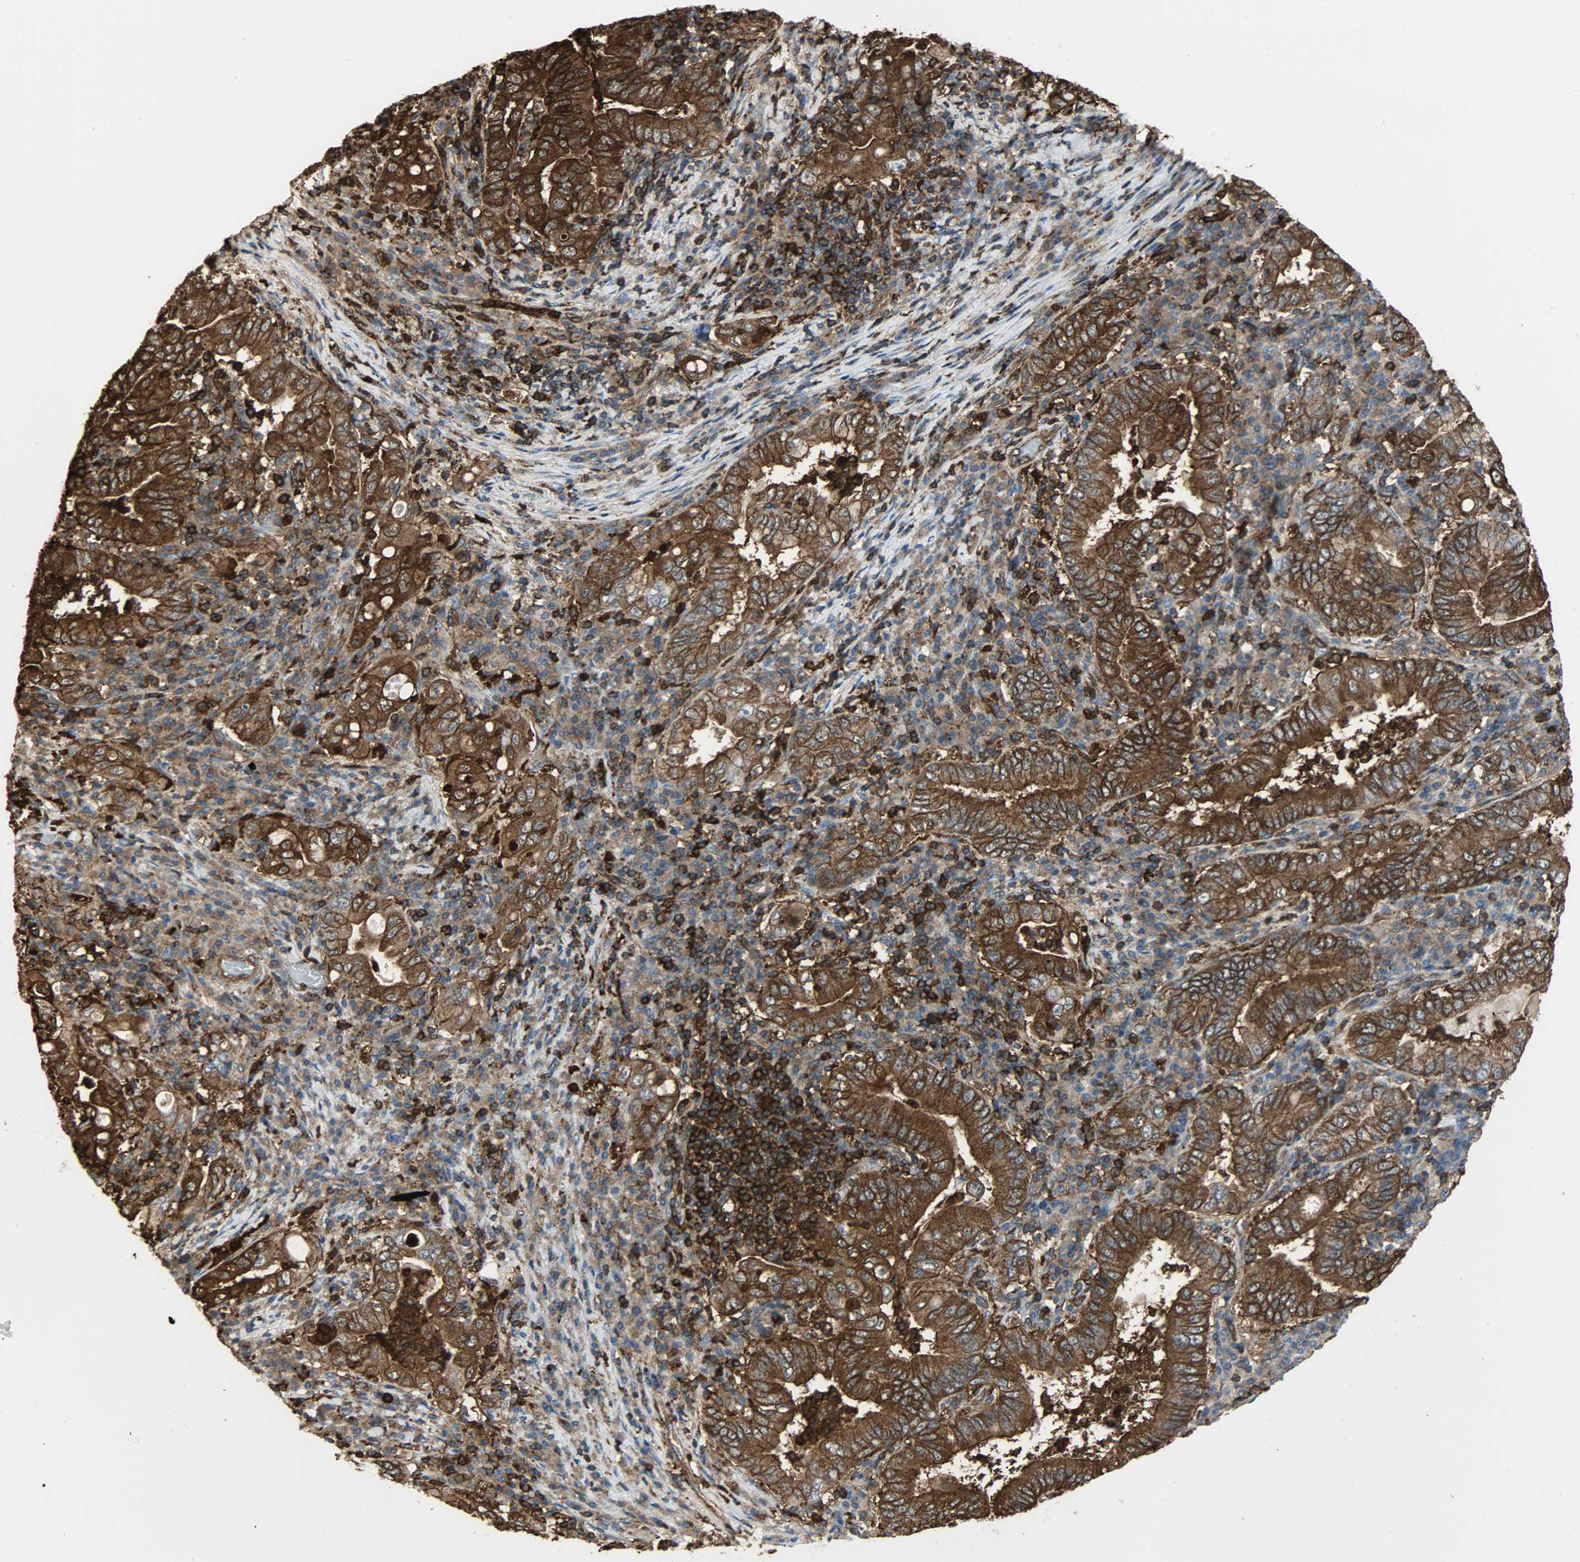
{"staining": {"intensity": "strong", "quantity": ">75%", "location": "cytoplasmic/membranous"}, "tissue": "stomach cancer", "cell_type": "Tumor cells", "image_type": "cancer", "snomed": [{"axis": "morphology", "description": "Normal tissue, NOS"}, {"axis": "morphology", "description": "Adenocarcinoma, NOS"}, {"axis": "topography", "description": "Esophagus"}, {"axis": "topography", "description": "Stomach, upper"}, {"axis": "topography", "description": "Peripheral nerve tissue"}], "caption": "Immunohistochemistry (IHC) image of human stomach cancer (adenocarcinoma) stained for a protein (brown), which reveals high levels of strong cytoplasmic/membranous positivity in about >75% of tumor cells.", "gene": "VASP", "patient": {"sex": "male", "age": 62}}